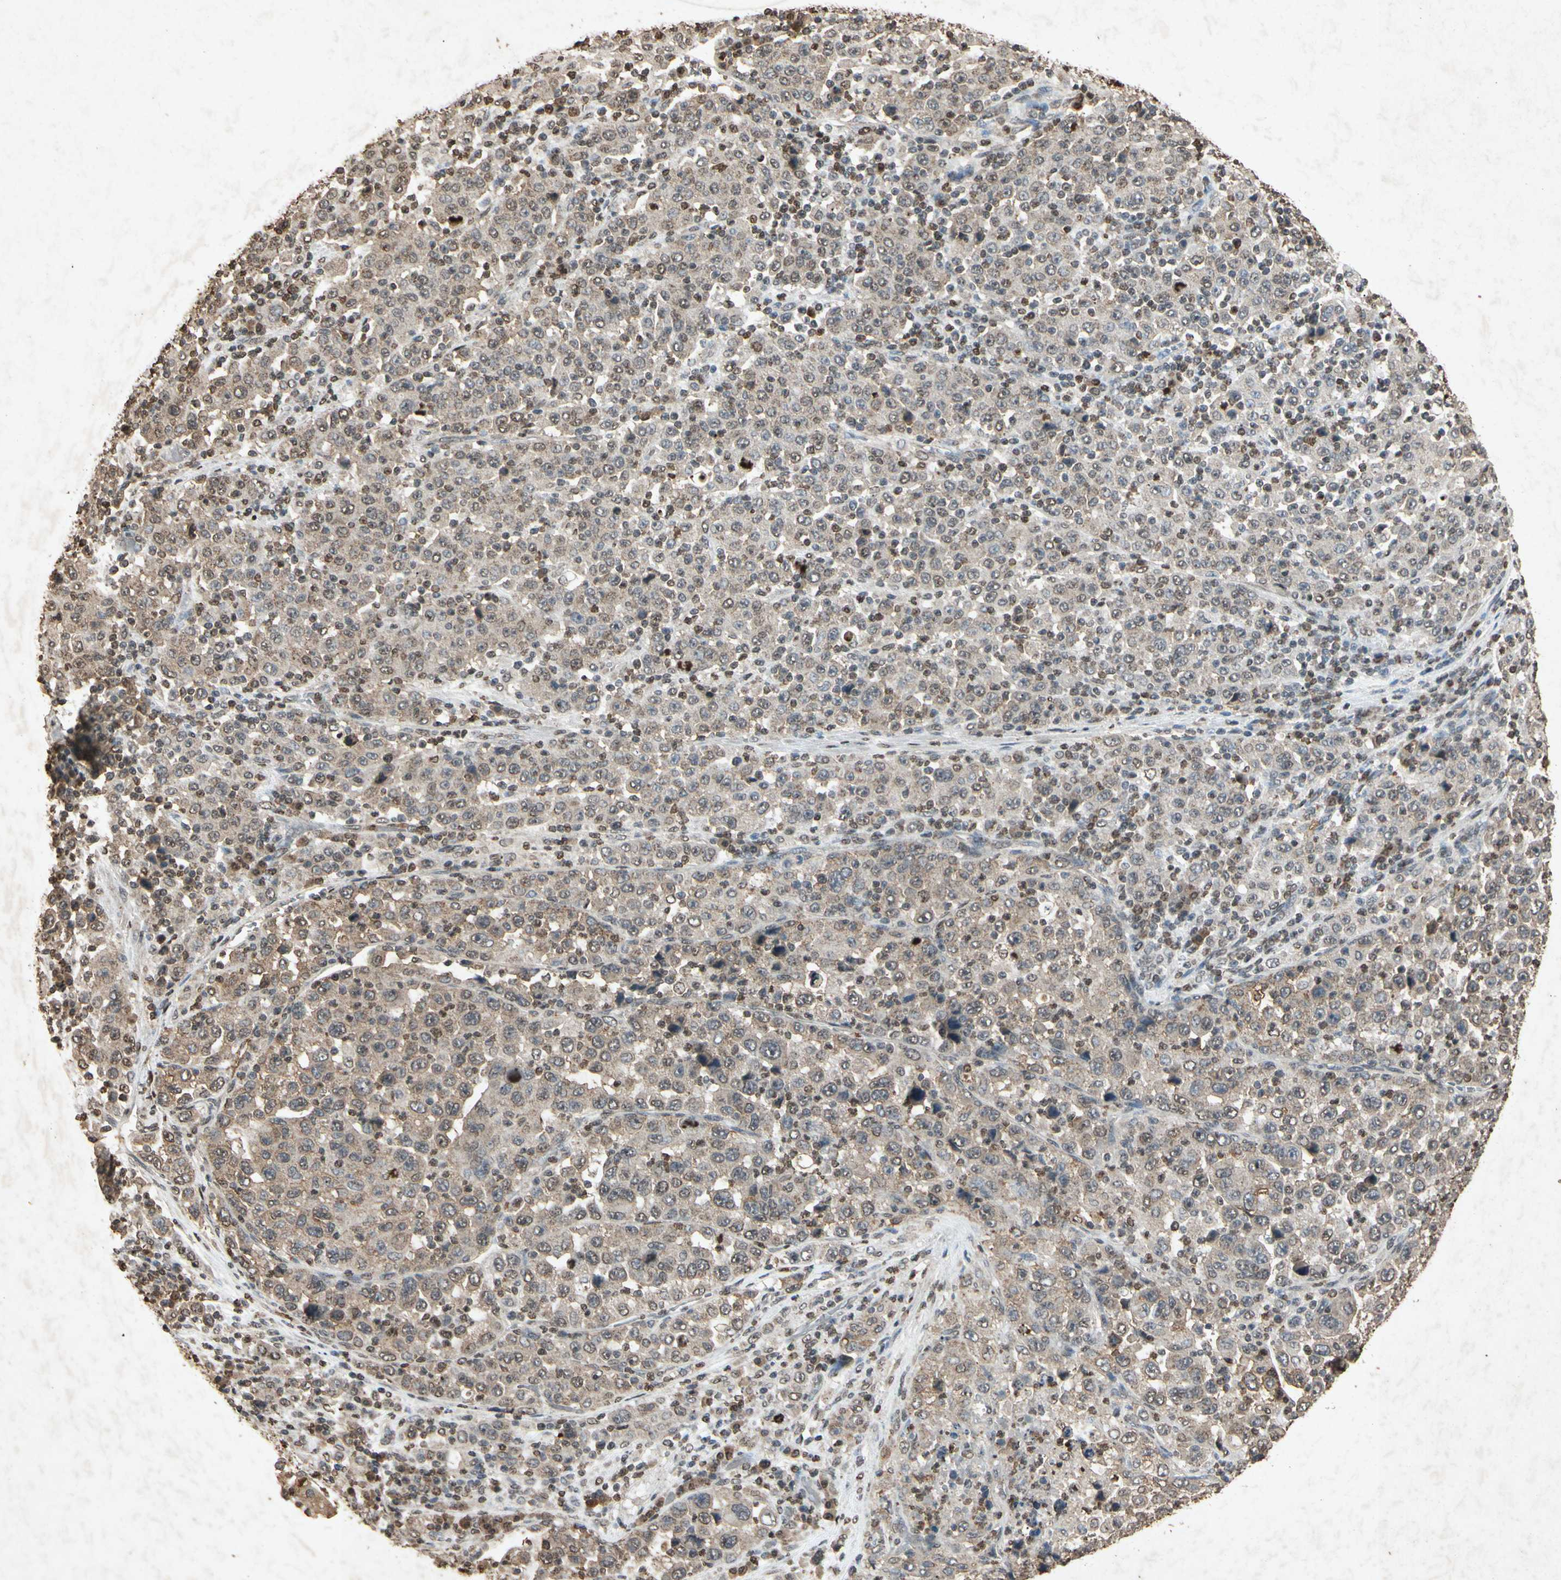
{"staining": {"intensity": "weak", "quantity": "25%-75%", "location": "cytoplasmic/membranous,nuclear"}, "tissue": "stomach cancer", "cell_type": "Tumor cells", "image_type": "cancer", "snomed": [{"axis": "morphology", "description": "Normal tissue, NOS"}, {"axis": "morphology", "description": "Adenocarcinoma, NOS"}, {"axis": "topography", "description": "Stomach, upper"}, {"axis": "topography", "description": "Stomach"}], "caption": "The histopathology image displays immunohistochemical staining of adenocarcinoma (stomach). There is weak cytoplasmic/membranous and nuclear staining is present in approximately 25%-75% of tumor cells.", "gene": "MSRB1", "patient": {"sex": "male", "age": 59}}